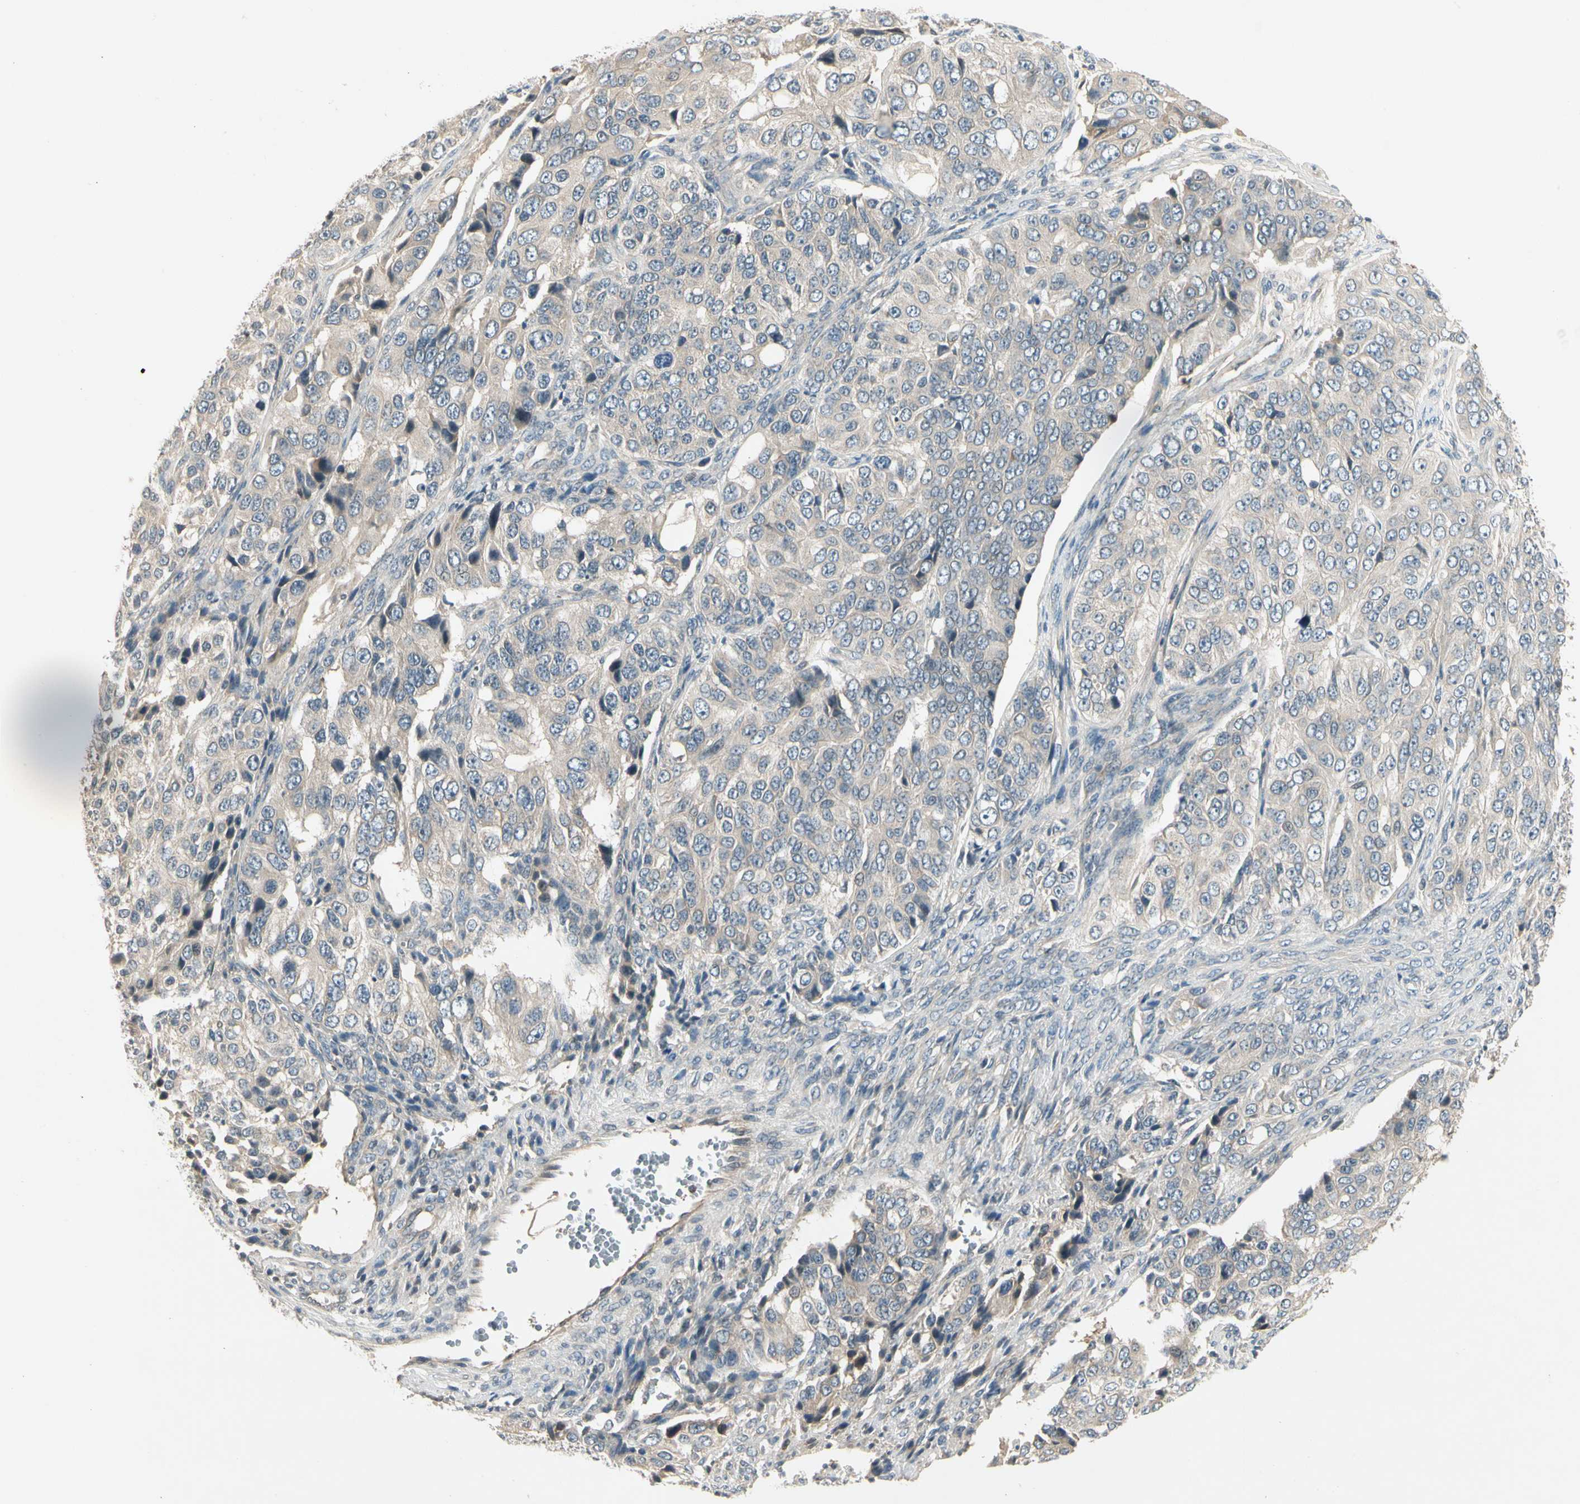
{"staining": {"intensity": "weak", "quantity": "<25%", "location": "cytoplasmic/membranous"}, "tissue": "ovarian cancer", "cell_type": "Tumor cells", "image_type": "cancer", "snomed": [{"axis": "morphology", "description": "Carcinoma, endometroid"}, {"axis": "topography", "description": "Ovary"}], "caption": "A high-resolution micrograph shows immunohistochemistry staining of ovarian cancer (endometroid carcinoma), which exhibits no significant staining in tumor cells. (DAB immunohistochemistry (IHC), high magnification).", "gene": "CCL4", "patient": {"sex": "female", "age": 51}}